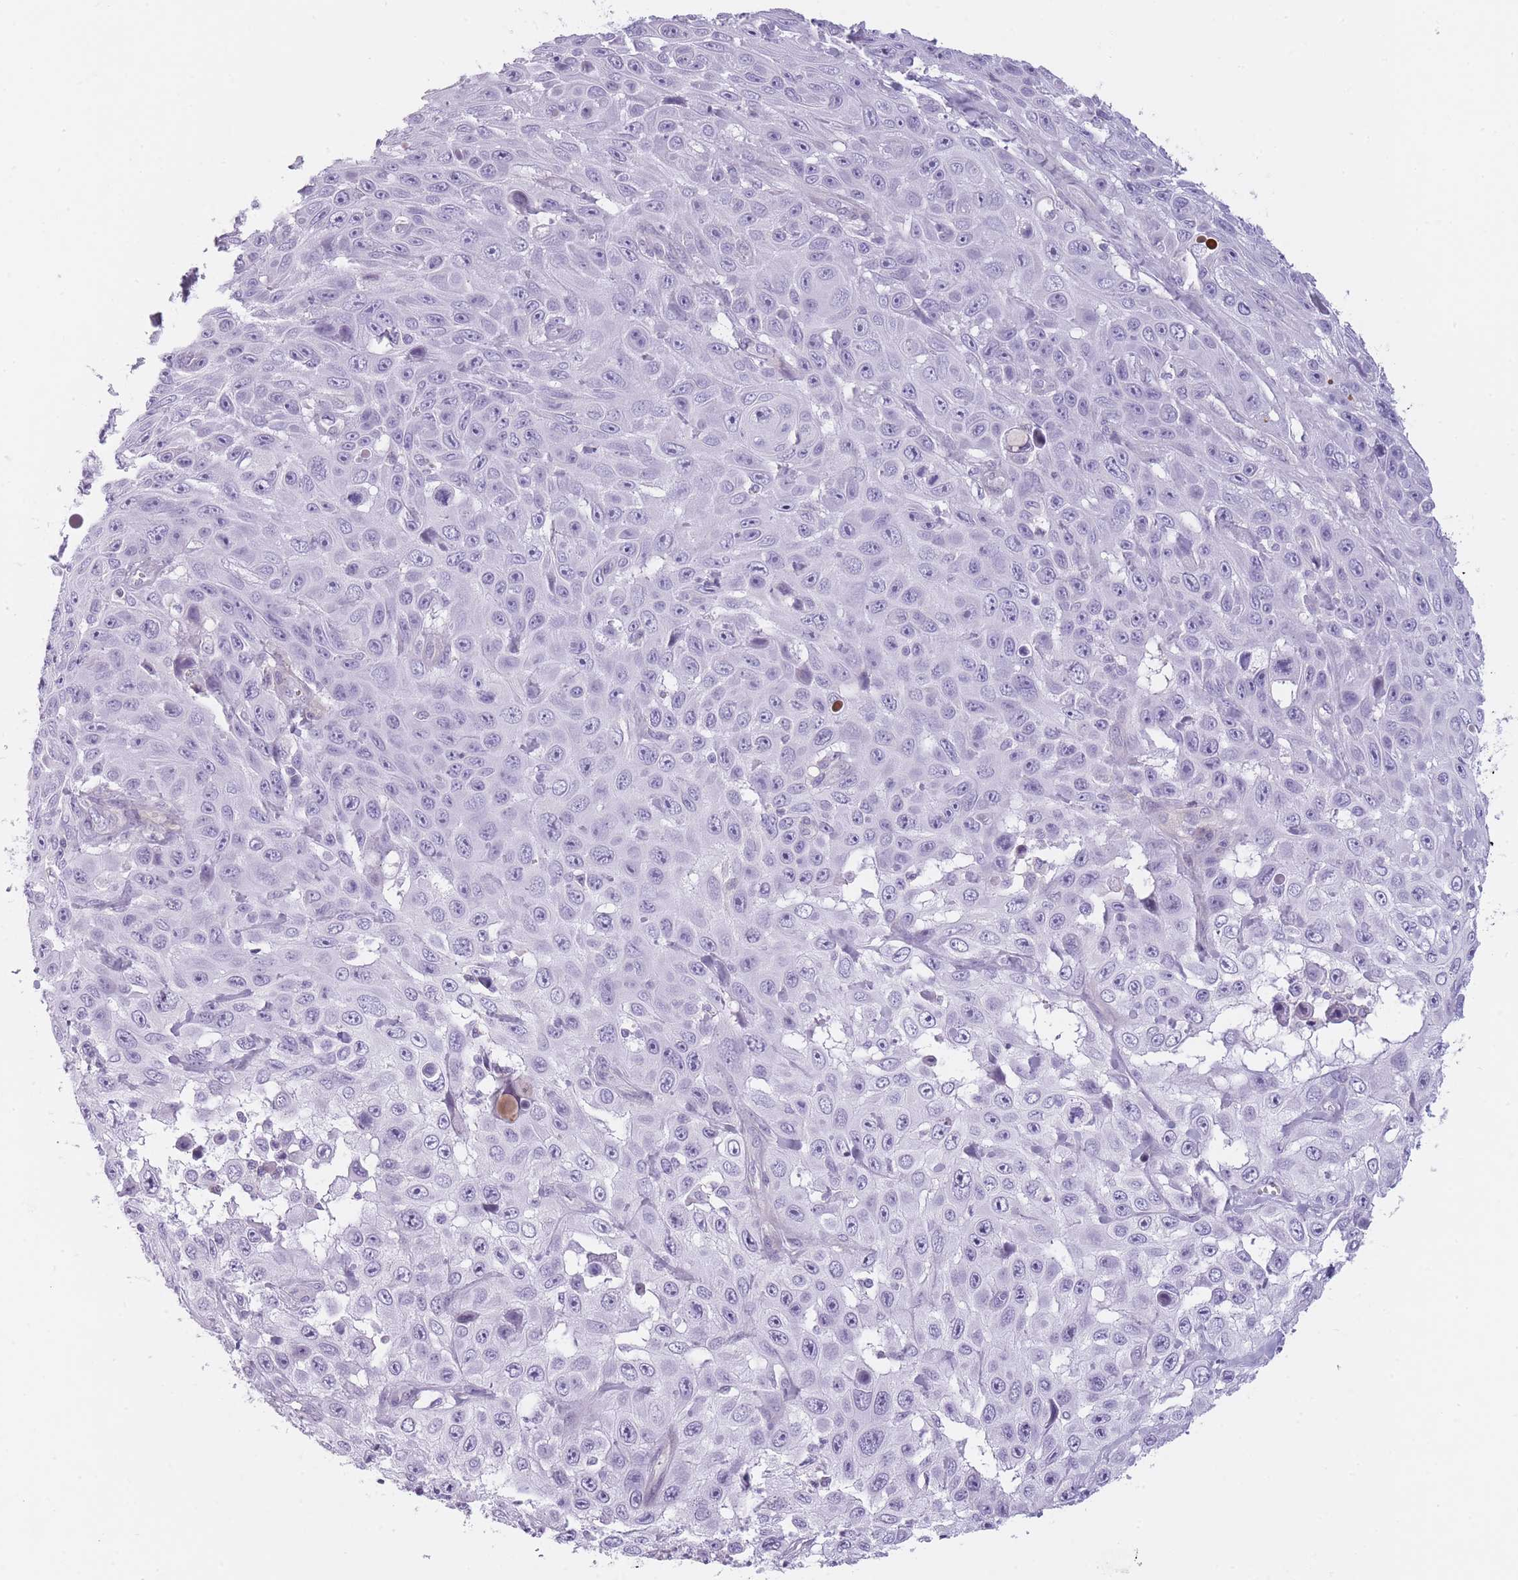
{"staining": {"intensity": "negative", "quantity": "none", "location": "none"}, "tissue": "skin cancer", "cell_type": "Tumor cells", "image_type": "cancer", "snomed": [{"axis": "morphology", "description": "Squamous cell carcinoma, NOS"}, {"axis": "topography", "description": "Skin"}], "caption": "This photomicrograph is of skin squamous cell carcinoma stained with immunohistochemistry to label a protein in brown with the nuclei are counter-stained blue. There is no positivity in tumor cells.", "gene": "GGT1", "patient": {"sex": "male", "age": 82}}